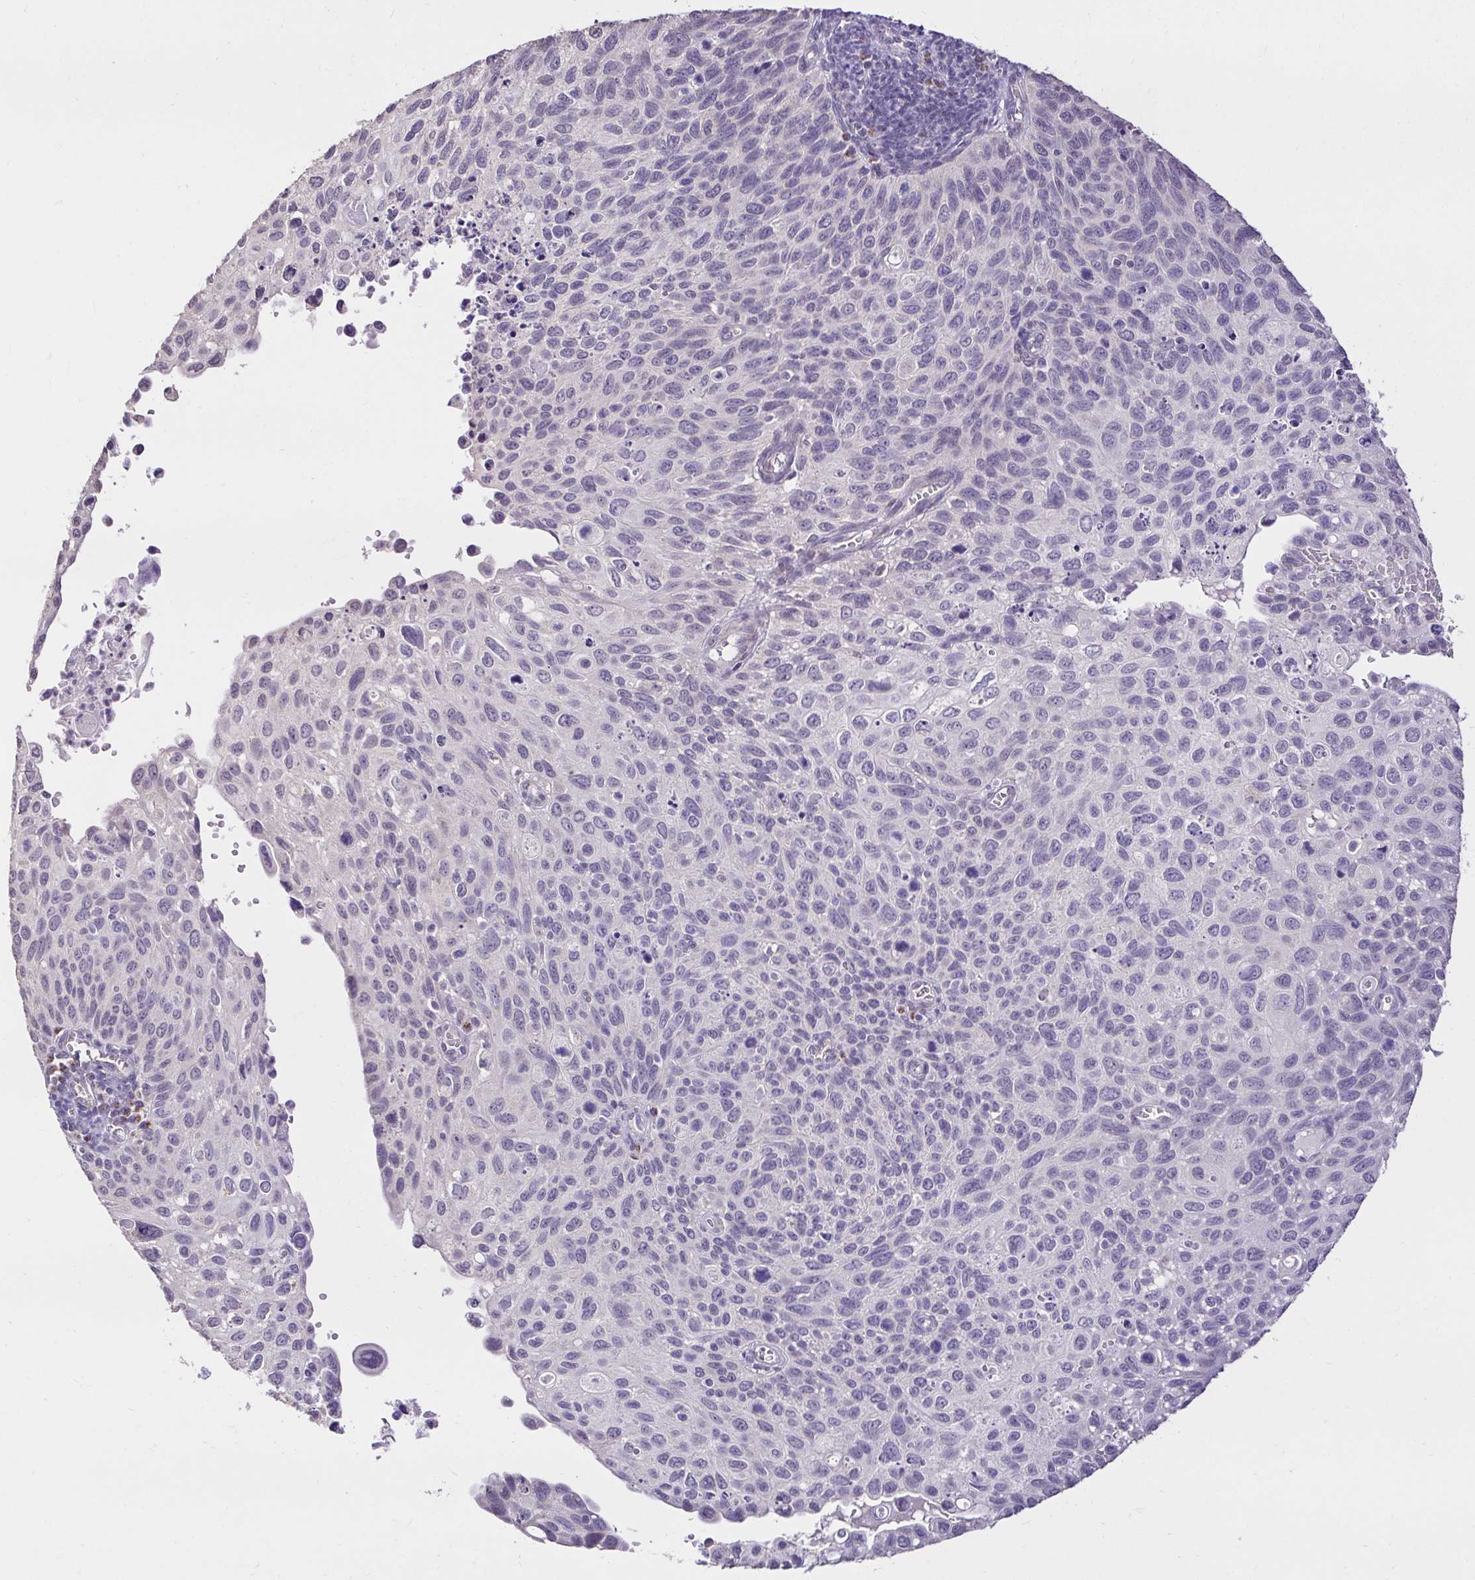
{"staining": {"intensity": "negative", "quantity": "none", "location": "none"}, "tissue": "cervical cancer", "cell_type": "Tumor cells", "image_type": "cancer", "snomed": [{"axis": "morphology", "description": "Squamous cell carcinoma, NOS"}, {"axis": "topography", "description": "Cervix"}], "caption": "A photomicrograph of human squamous cell carcinoma (cervical) is negative for staining in tumor cells.", "gene": "KIAA1210", "patient": {"sex": "female", "age": 70}}